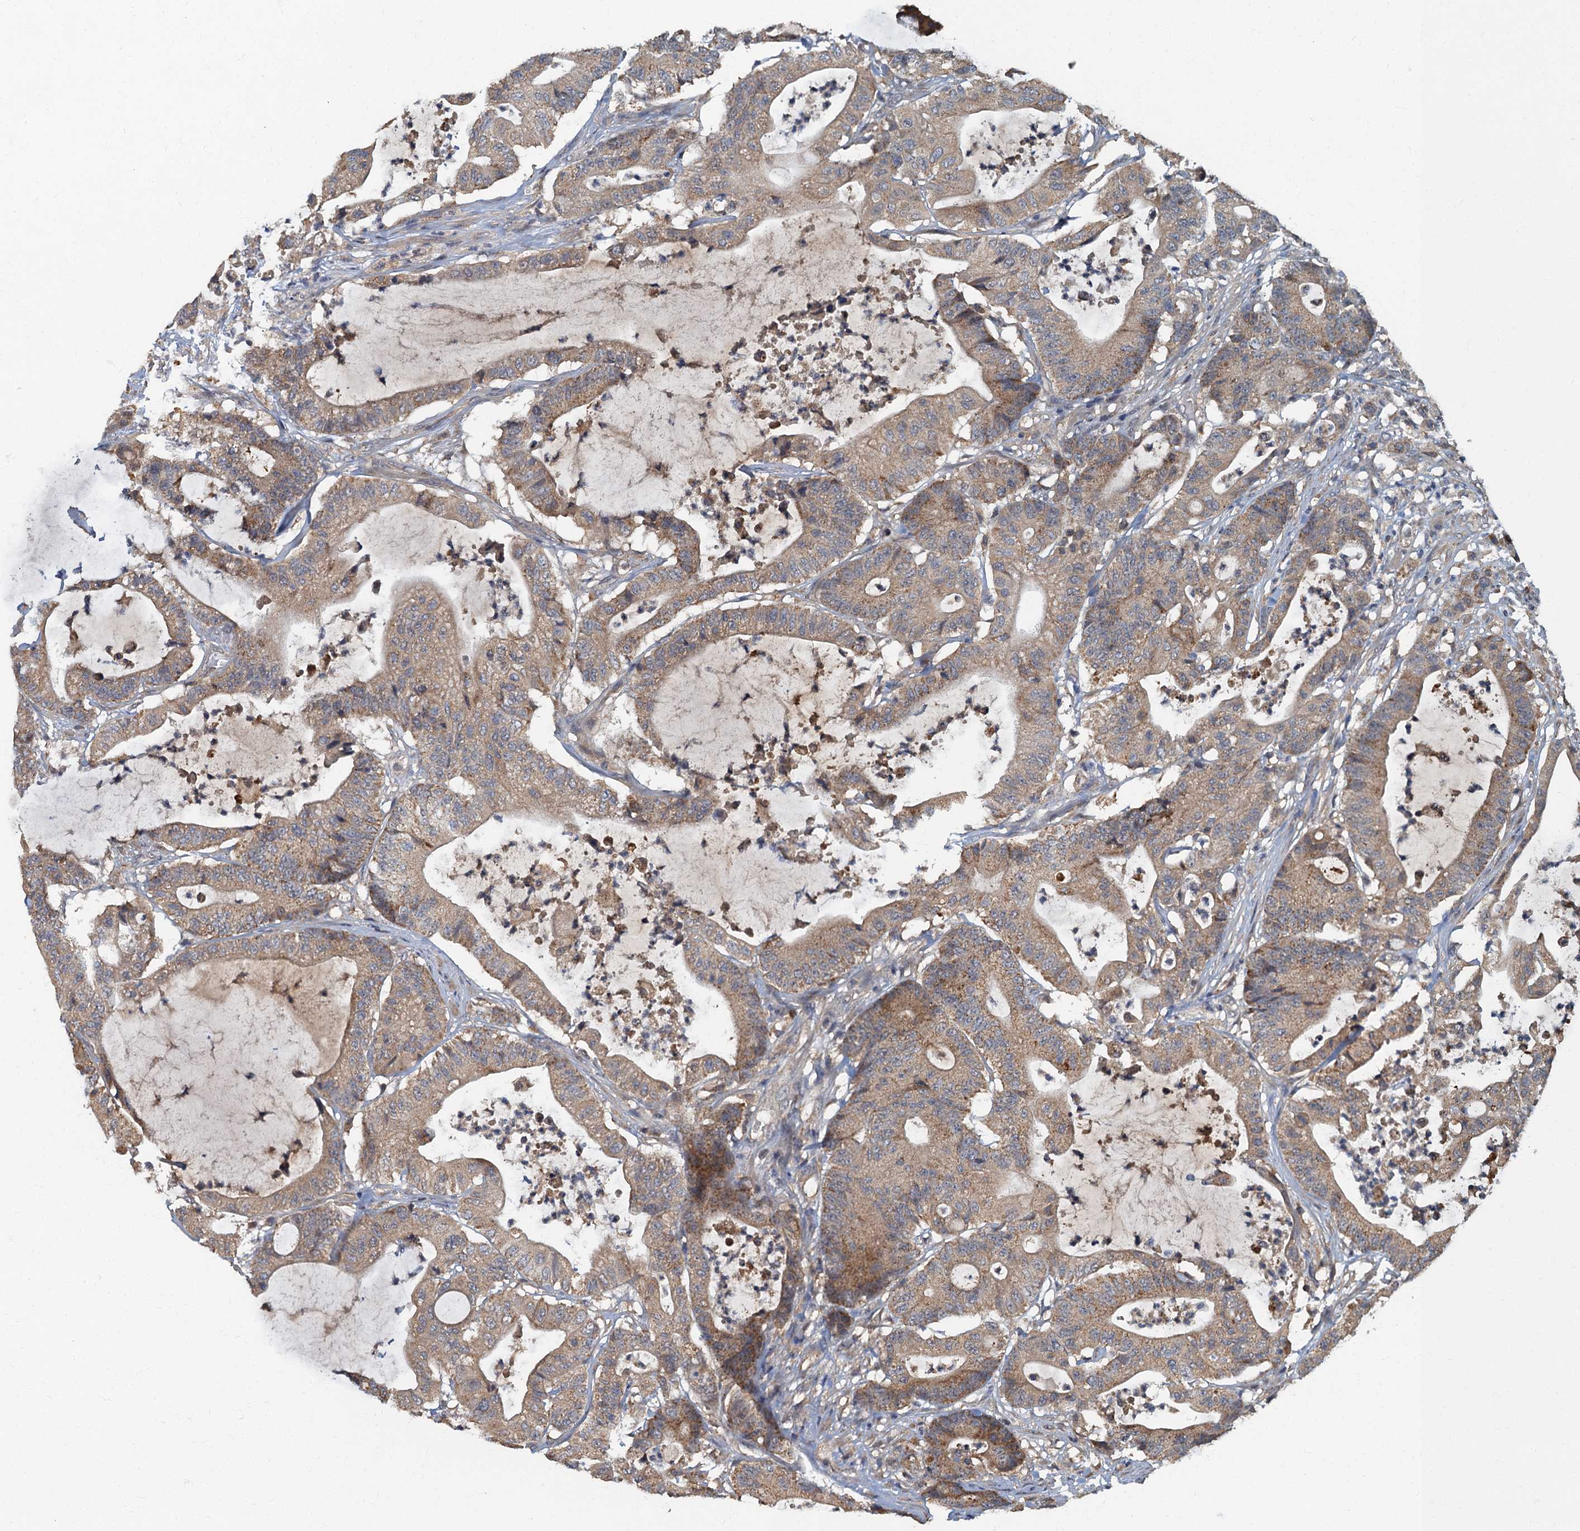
{"staining": {"intensity": "moderate", "quantity": ">75%", "location": "cytoplasmic/membranous"}, "tissue": "colorectal cancer", "cell_type": "Tumor cells", "image_type": "cancer", "snomed": [{"axis": "morphology", "description": "Adenocarcinoma, NOS"}, {"axis": "topography", "description": "Colon"}], "caption": "This photomicrograph demonstrates immunohistochemistry (IHC) staining of adenocarcinoma (colorectal), with medium moderate cytoplasmic/membranous expression in approximately >75% of tumor cells.", "gene": "WDCP", "patient": {"sex": "female", "age": 84}}